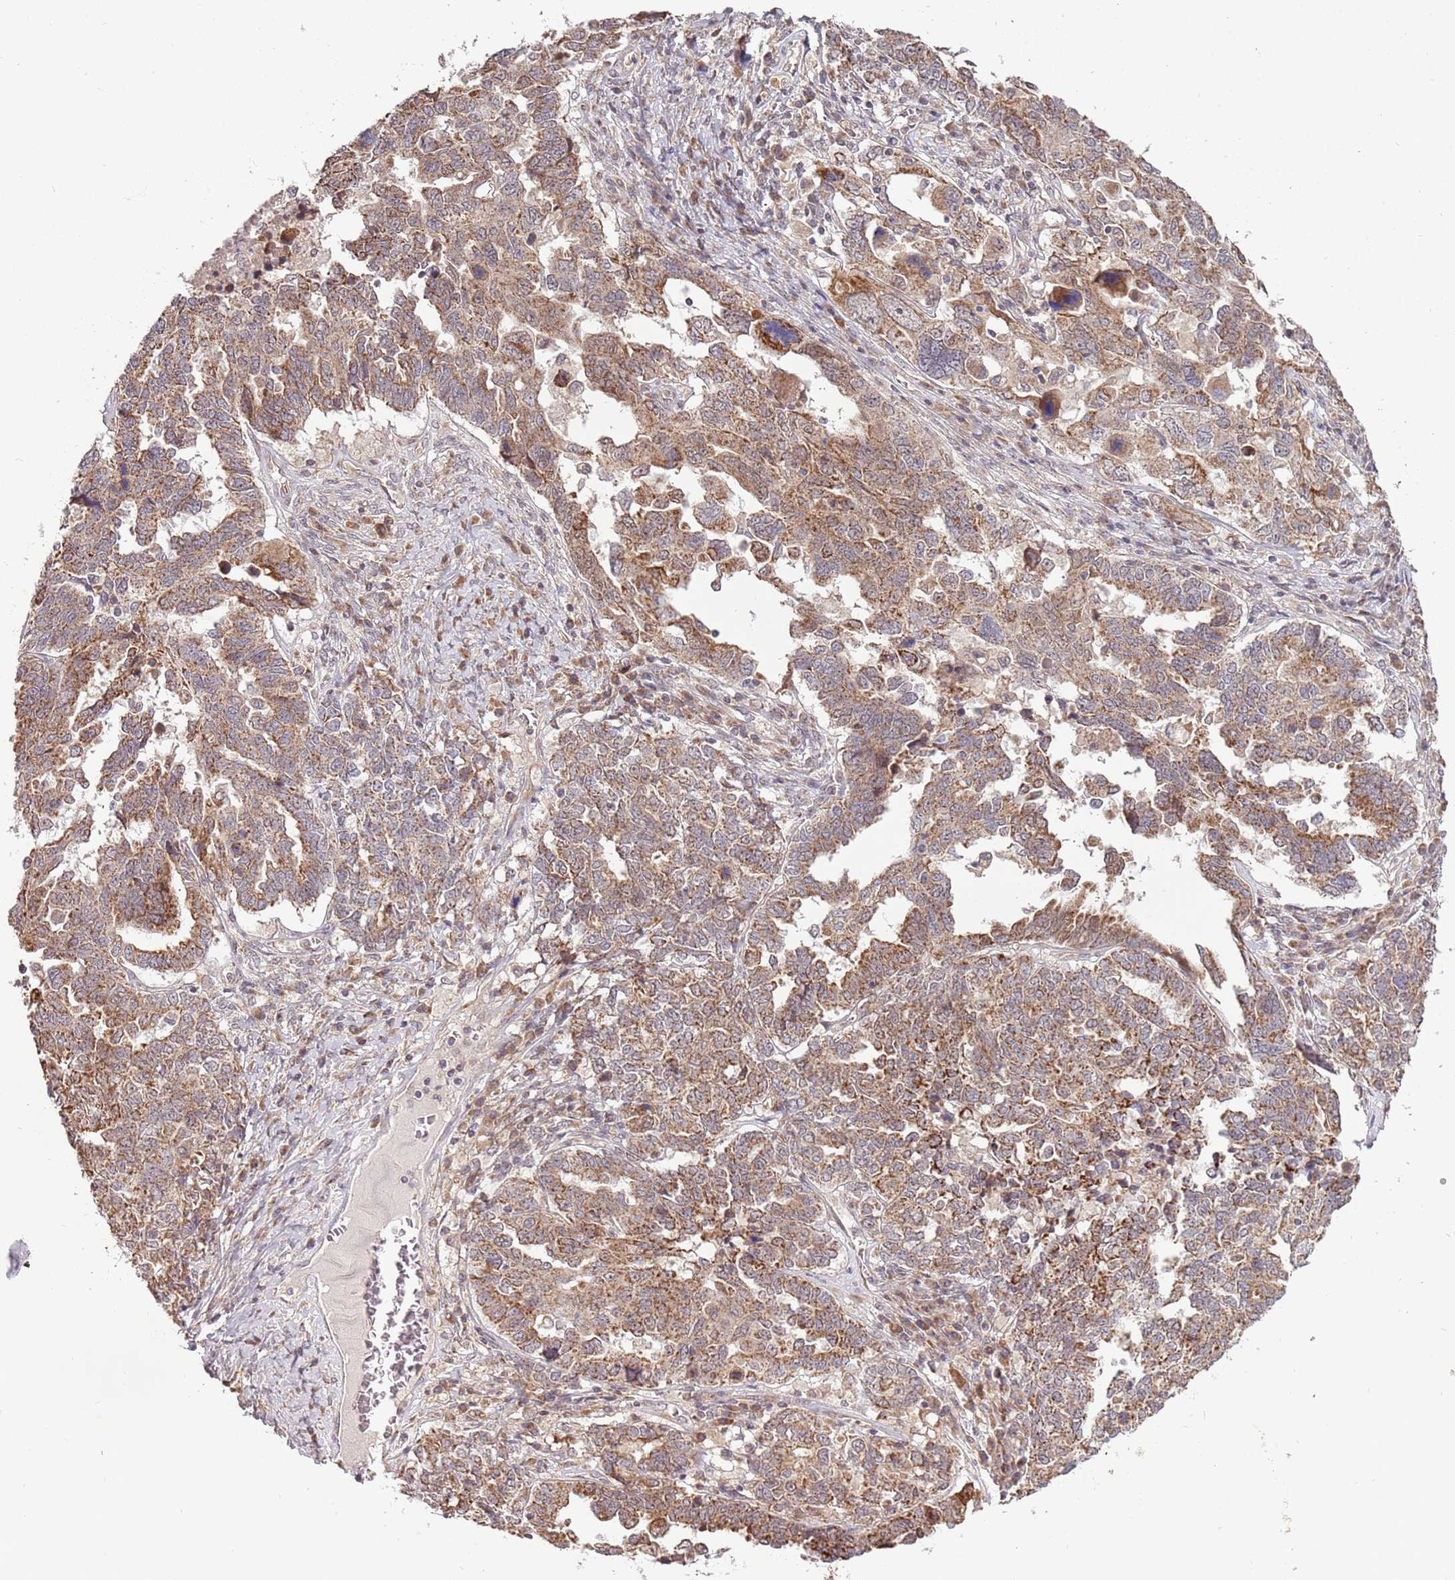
{"staining": {"intensity": "moderate", "quantity": ">75%", "location": "cytoplasmic/membranous"}, "tissue": "ovarian cancer", "cell_type": "Tumor cells", "image_type": "cancer", "snomed": [{"axis": "morphology", "description": "Carcinoma, endometroid"}, {"axis": "topography", "description": "Ovary"}], "caption": "A medium amount of moderate cytoplasmic/membranous expression is identified in about >75% of tumor cells in ovarian cancer tissue.", "gene": "RNF181", "patient": {"sex": "female", "age": 62}}